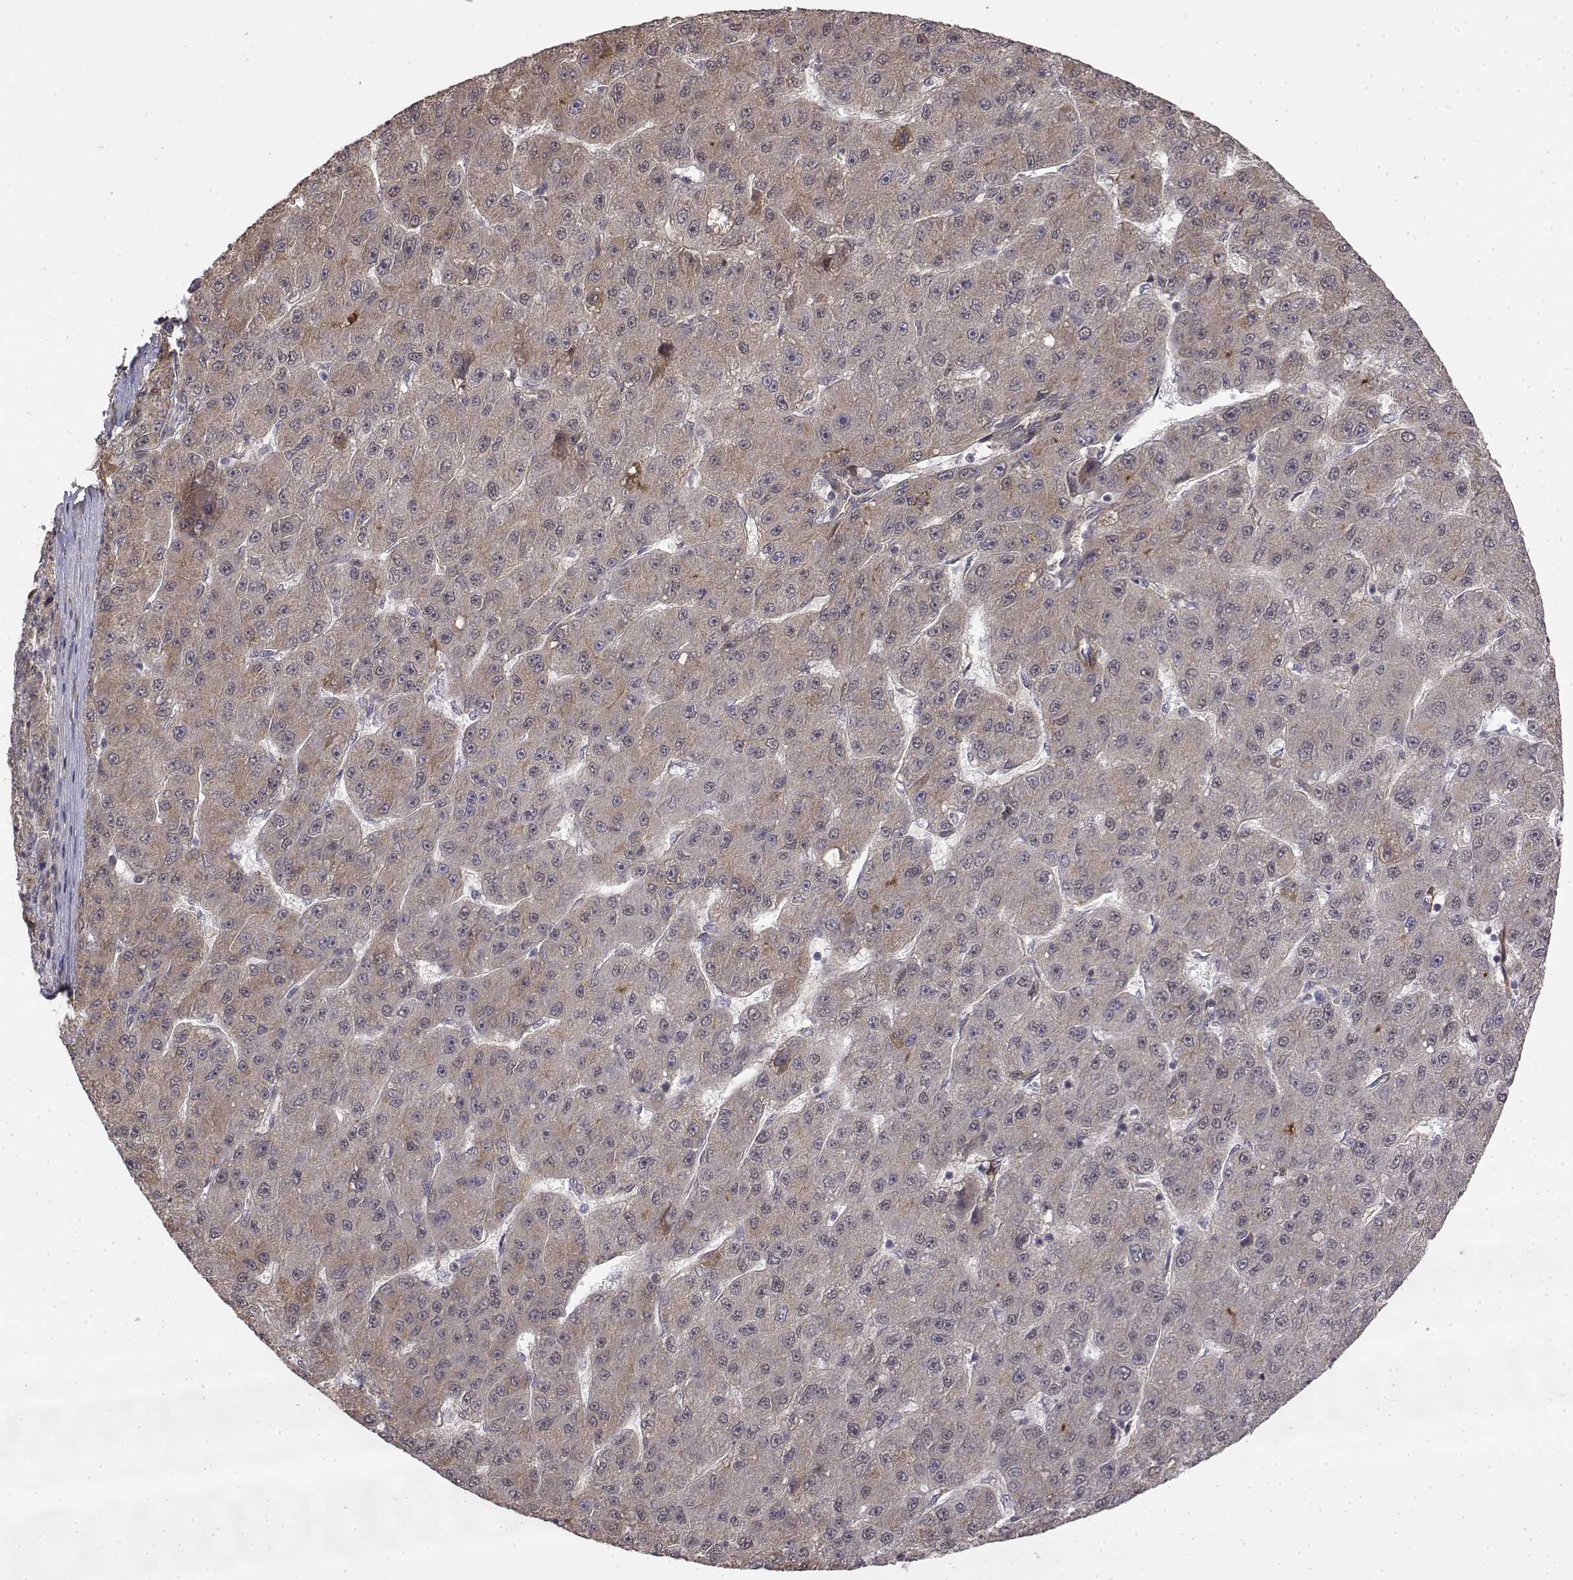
{"staining": {"intensity": "negative", "quantity": "none", "location": "none"}, "tissue": "liver cancer", "cell_type": "Tumor cells", "image_type": "cancer", "snomed": [{"axis": "morphology", "description": "Carcinoma, Hepatocellular, NOS"}, {"axis": "topography", "description": "Liver"}], "caption": "Immunohistochemistry (IHC) micrograph of human liver cancer stained for a protein (brown), which exhibits no positivity in tumor cells.", "gene": "ITGA7", "patient": {"sex": "male", "age": 67}}